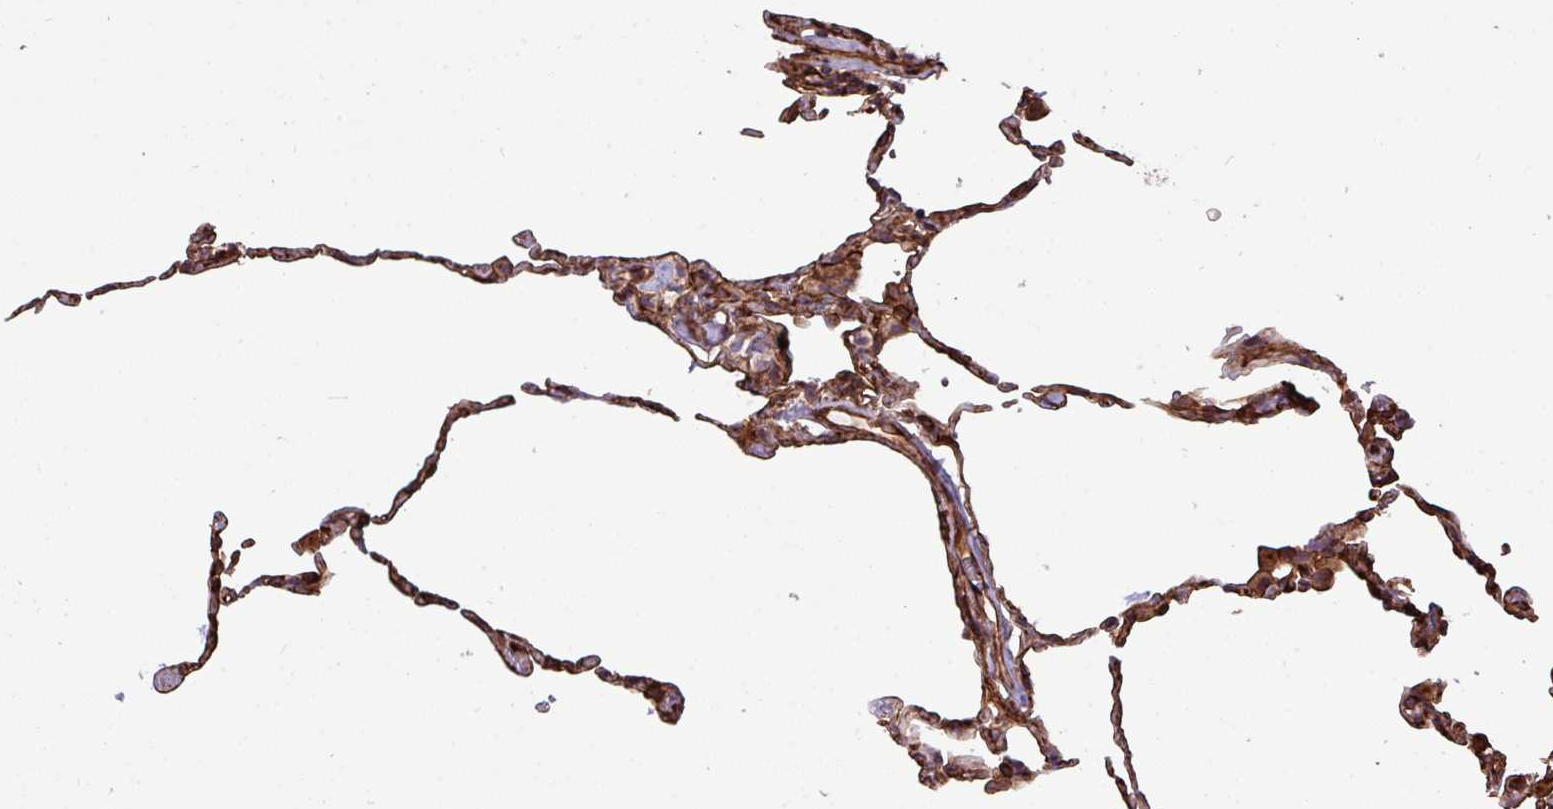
{"staining": {"intensity": "moderate", "quantity": "25%-75%", "location": "cytoplasmic/membranous"}, "tissue": "lung", "cell_type": "Alveolar cells", "image_type": "normal", "snomed": [{"axis": "morphology", "description": "Normal tissue, NOS"}, {"axis": "topography", "description": "Lung"}], "caption": "Lung stained for a protein exhibits moderate cytoplasmic/membranous positivity in alveolar cells. (DAB = brown stain, brightfield microscopy at high magnification).", "gene": "ZNF300", "patient": {"sex": "female", "age": 57}}